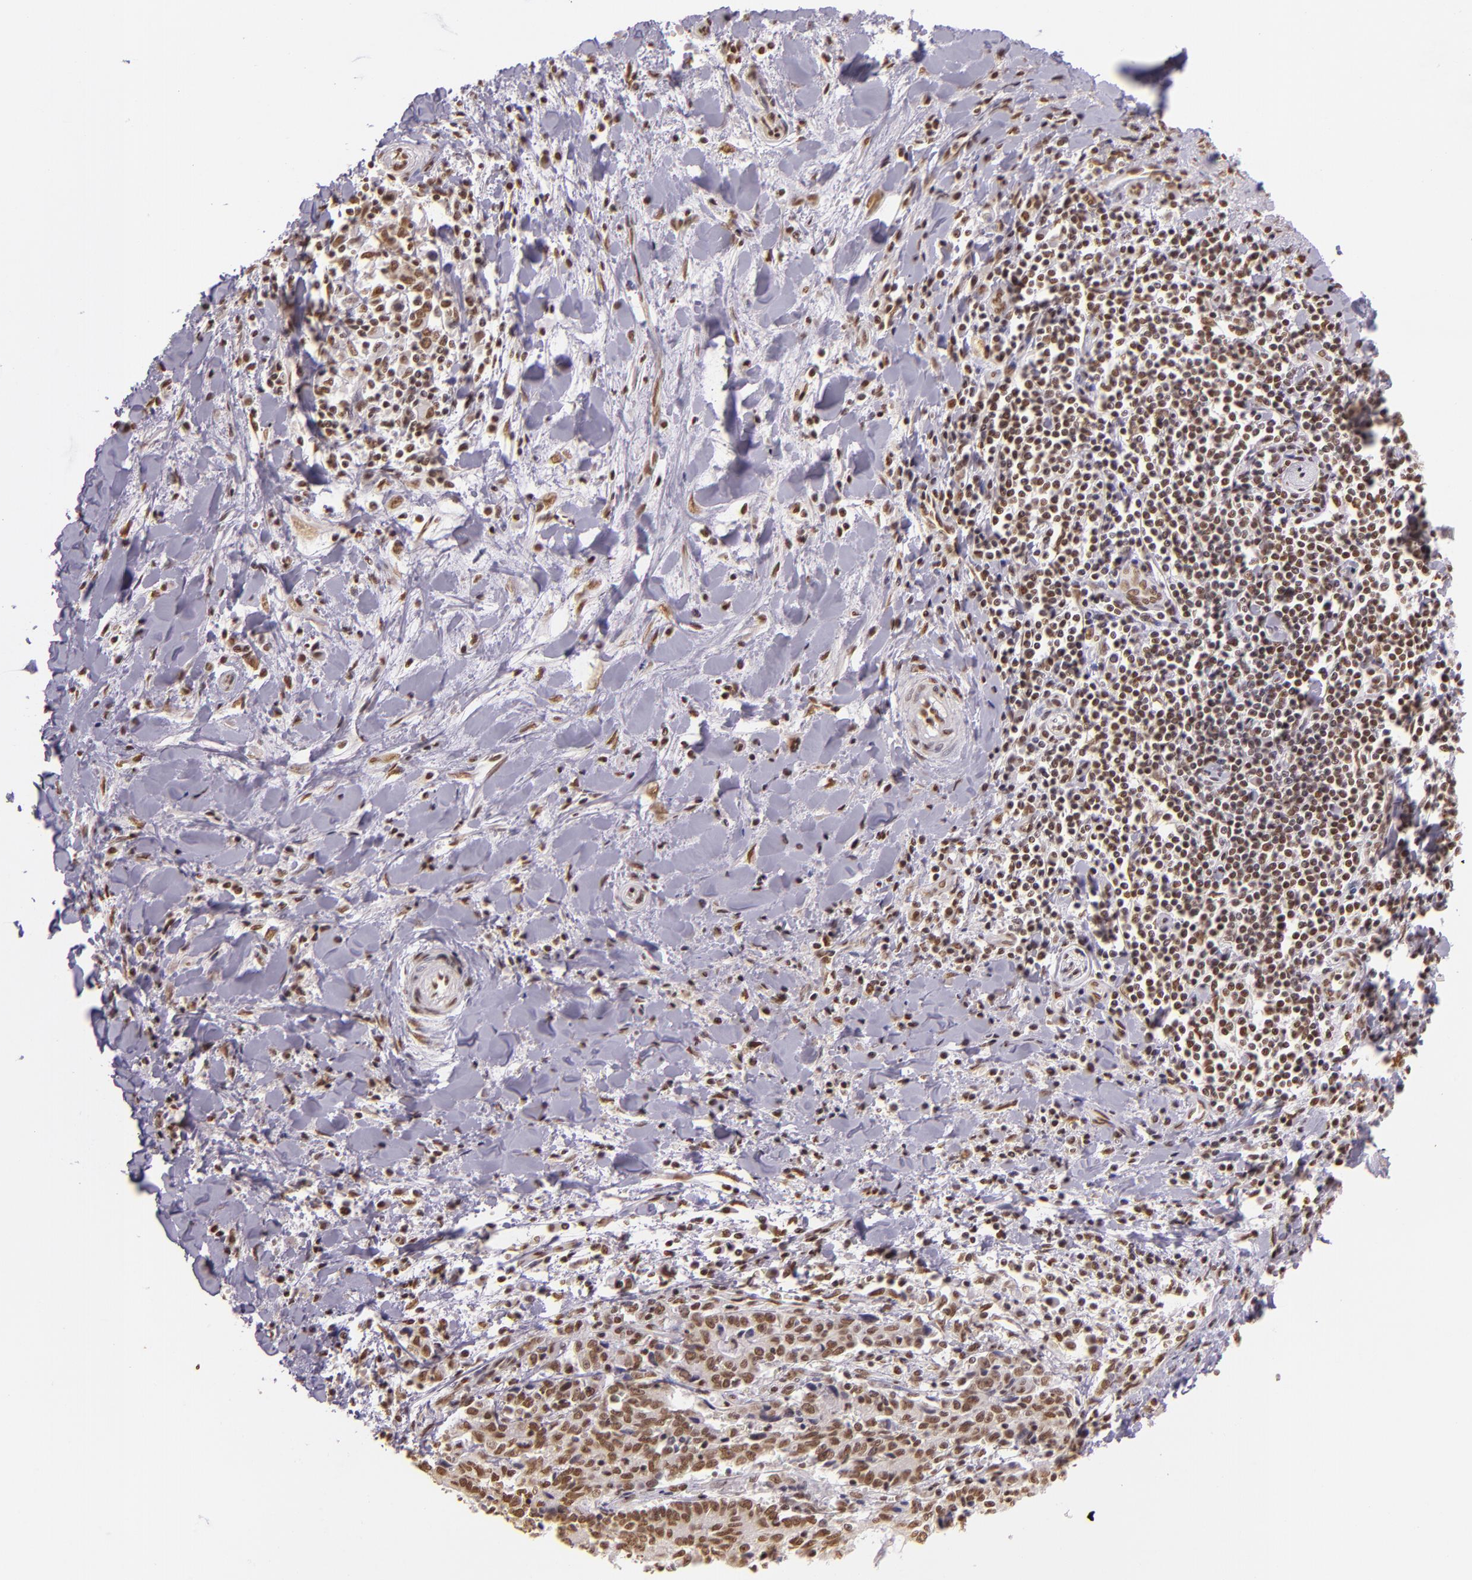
{"staining": {"intensity": "moderate", "quantity": ">75%", "location": "nuclear"}, "tissue": "liver cancer", "cell_type": "Tumor cells", "image_type": "cancer", "snomed": [{"axis": "morphology", "description": "Cholangiocarcinoma"}, {"axis": "topography", "description": "Liver"}], "caption": "Liver cancer (cholangiocarcinoma) stained with immunohistochemistry (IHC) reveals moderate nuclear positivity in approximately >75% of tumor cells.", "gene": "USF1", "patient": {"sex": "male", "age": 57}}